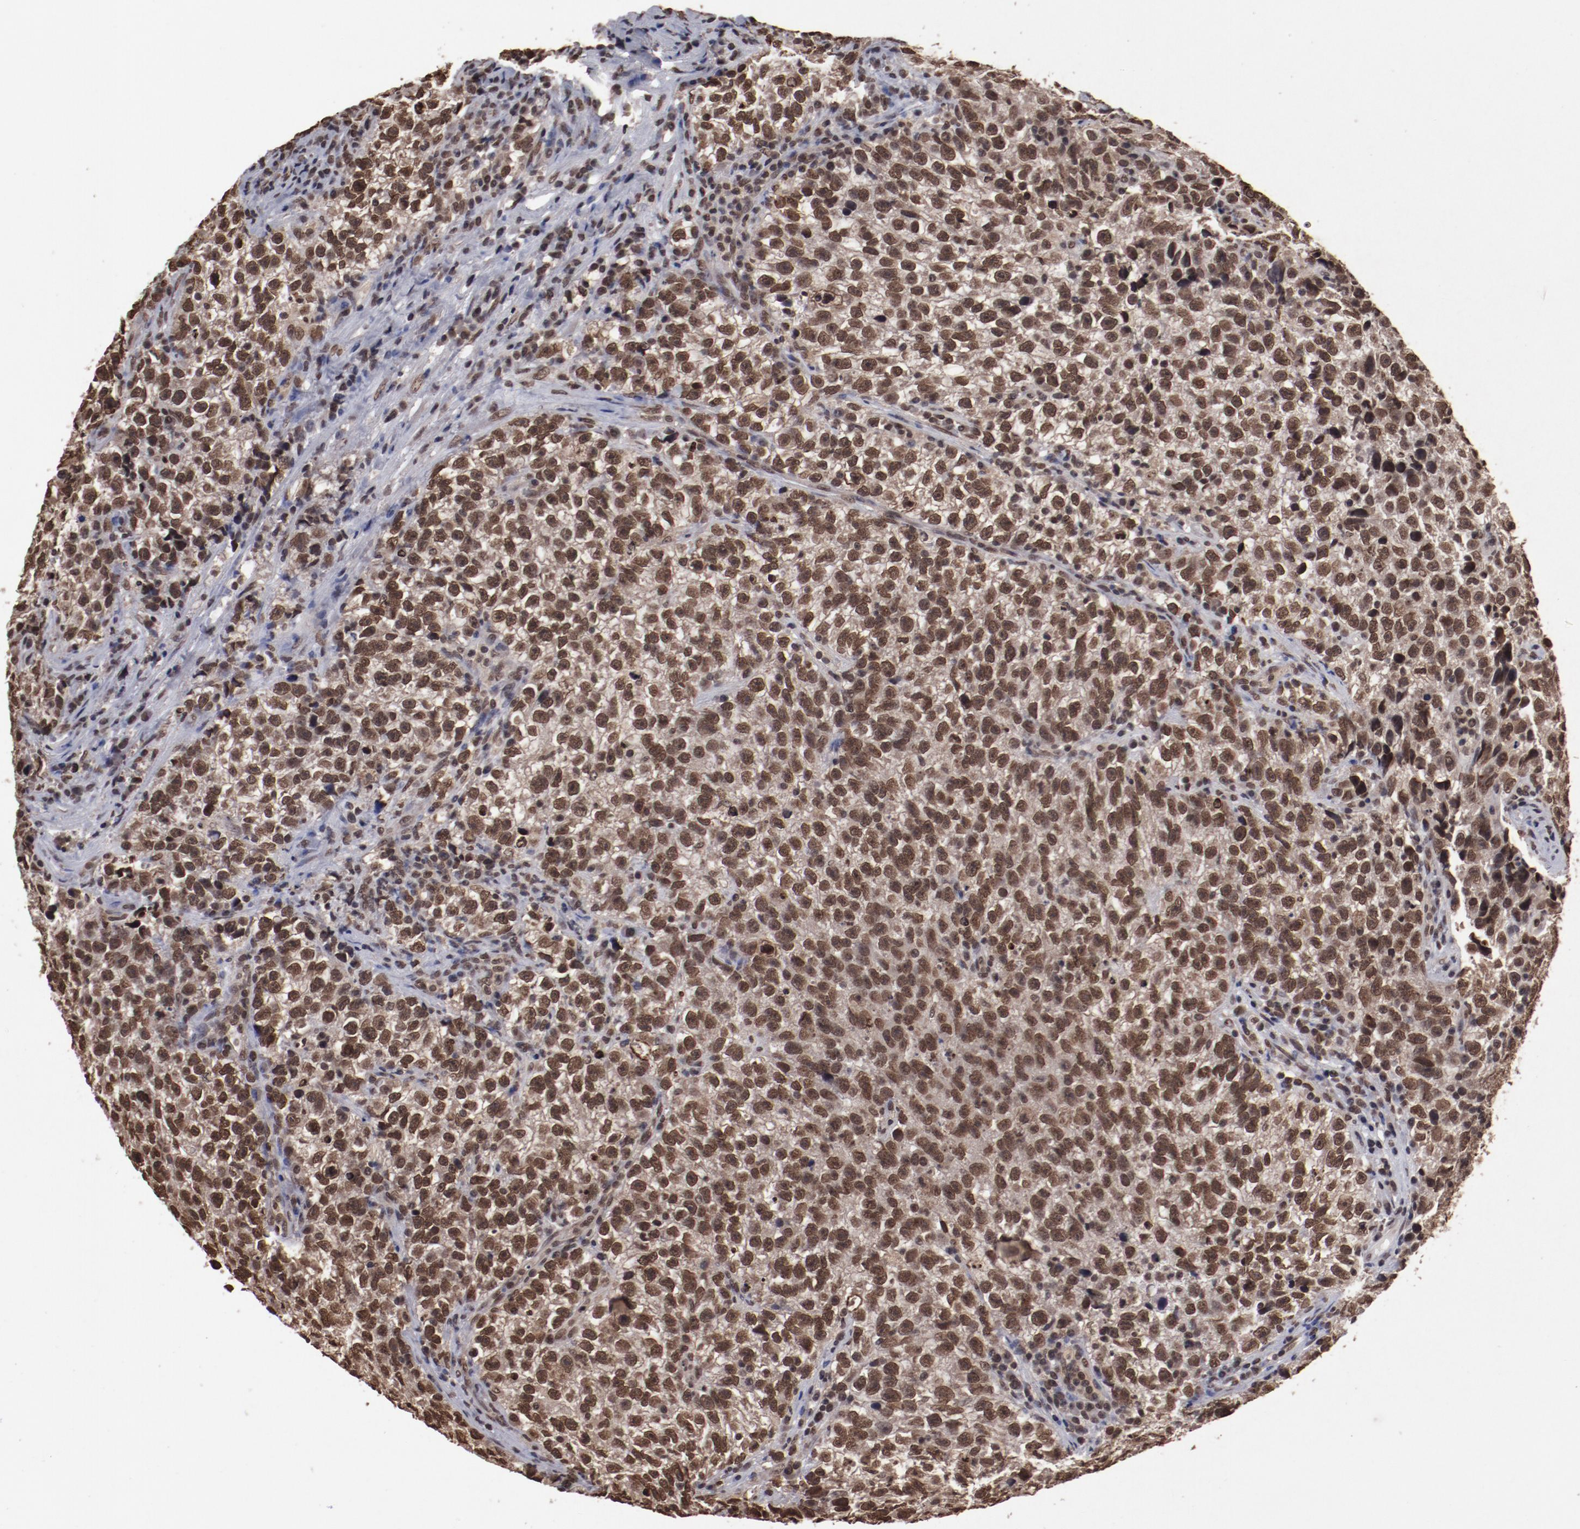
{"staining": {"intensity": "strong", "quantity": ">75%", "location": "nuclear"}, "tissue": "testis cancer", "cell_type": "Tumor cells", "image_type": "cancer", "snomed": [{"axis": "morphology", "description": "Seminoma, NOS"}, {"axis": "topography", "description": "Testis"}], "caption": "Protein staining demonstrates strong nuclear staining in about >75% of tumor cells in testis cancer.", "gene": "AKT1", "patient": {"sex": "male", "age": 38}}